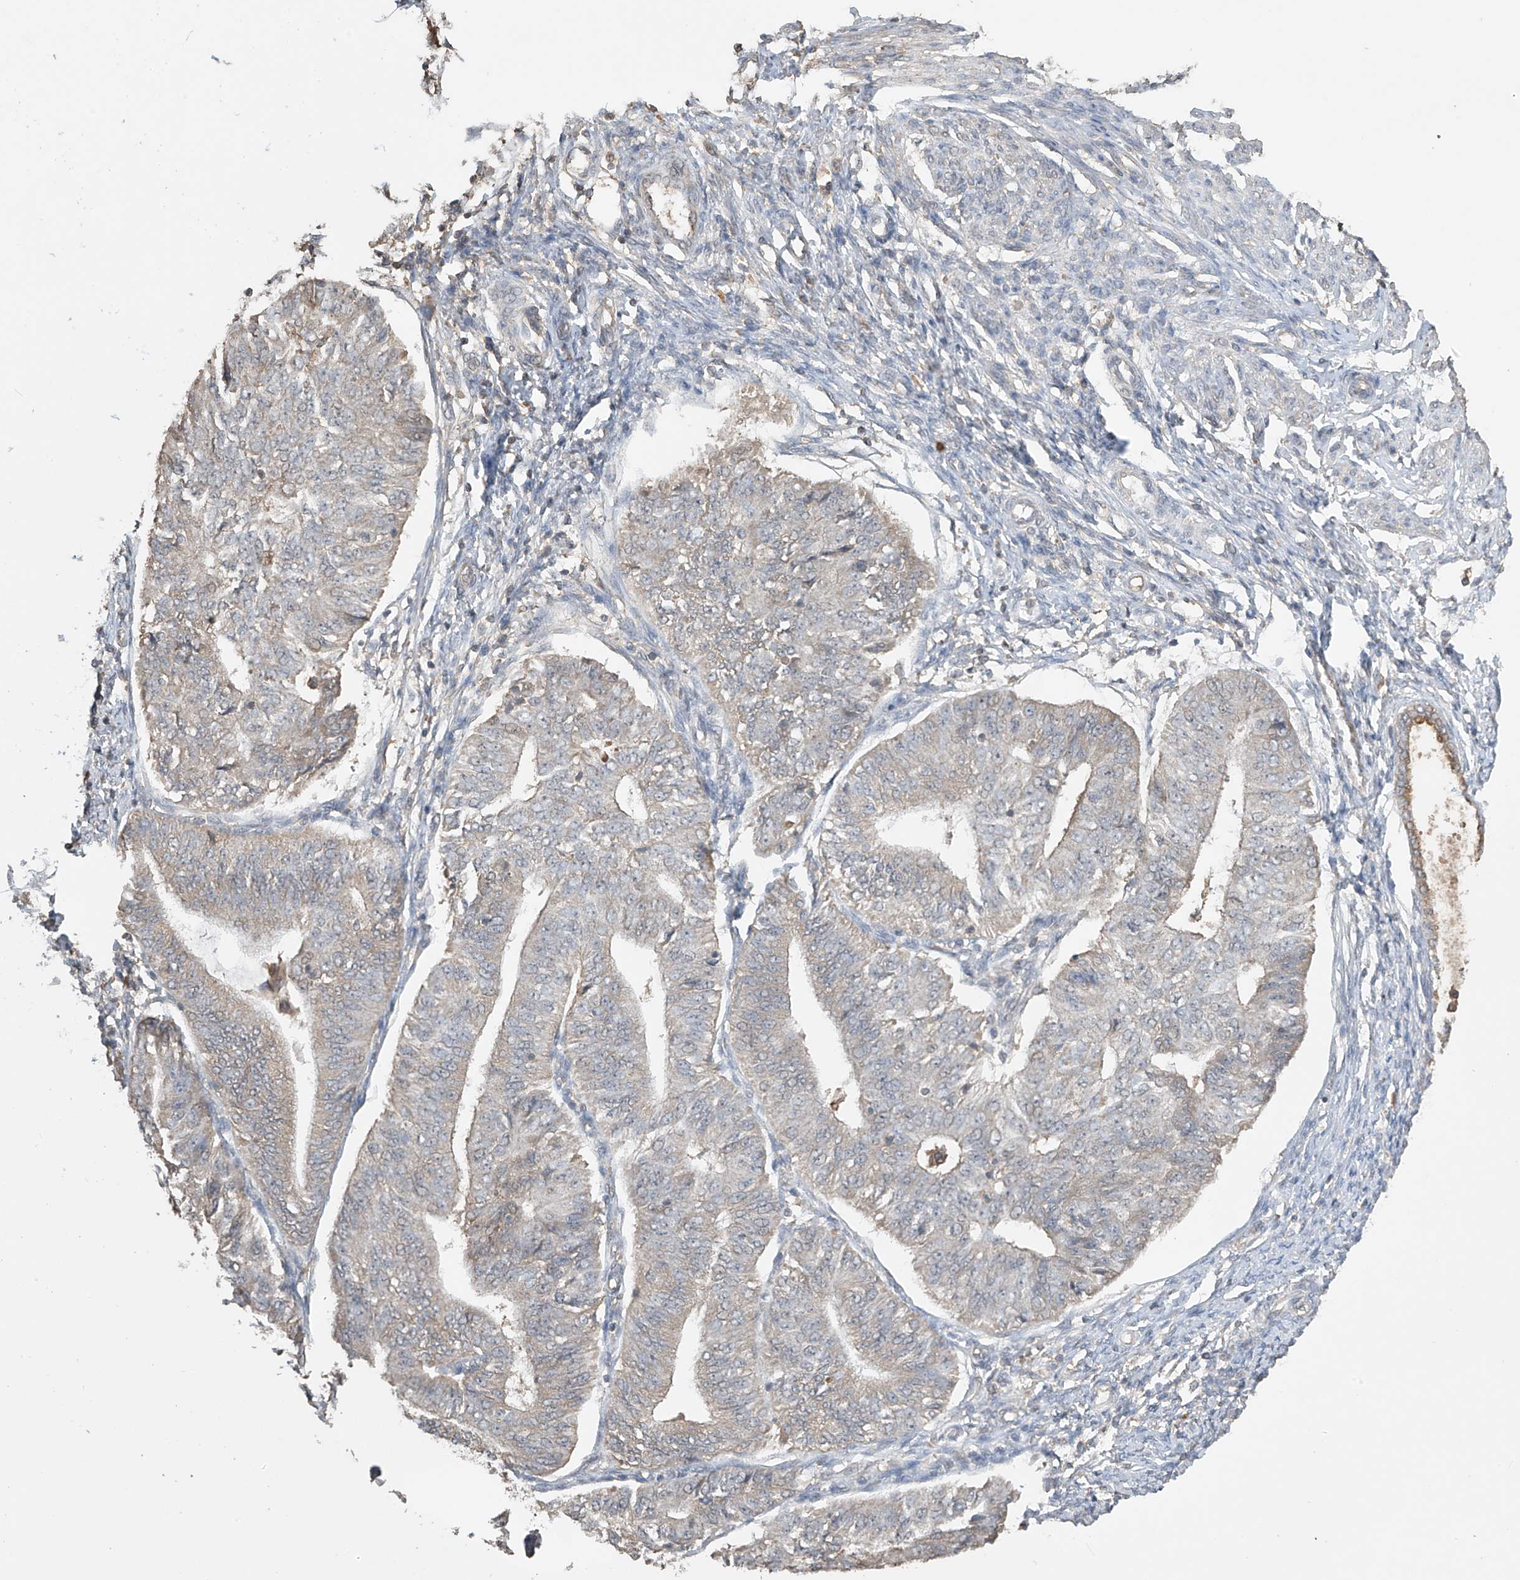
{"staining": {"intensity": "weak", "quantity": "<25%", "location": "cytoplasmic/membranous"}, "tissue": "endometrial cancer", "cell_type": "Tumor cells", "image_type": "cancer", "snomed": [{"axis": "morphology", "description": "Adenocarcinoma, NOS"}, {"axis": "topography", "description": "Endometrium"}], "caption": "Immunohistochemistry (IHC) histopathology image of neoplastic tissue: endometrial adenocarcinoma stained with DAB demonstrates no significant protein staining in tumor cells.", "gene": "SLFN14", "patient": {"sex": "female", "age": 32}}